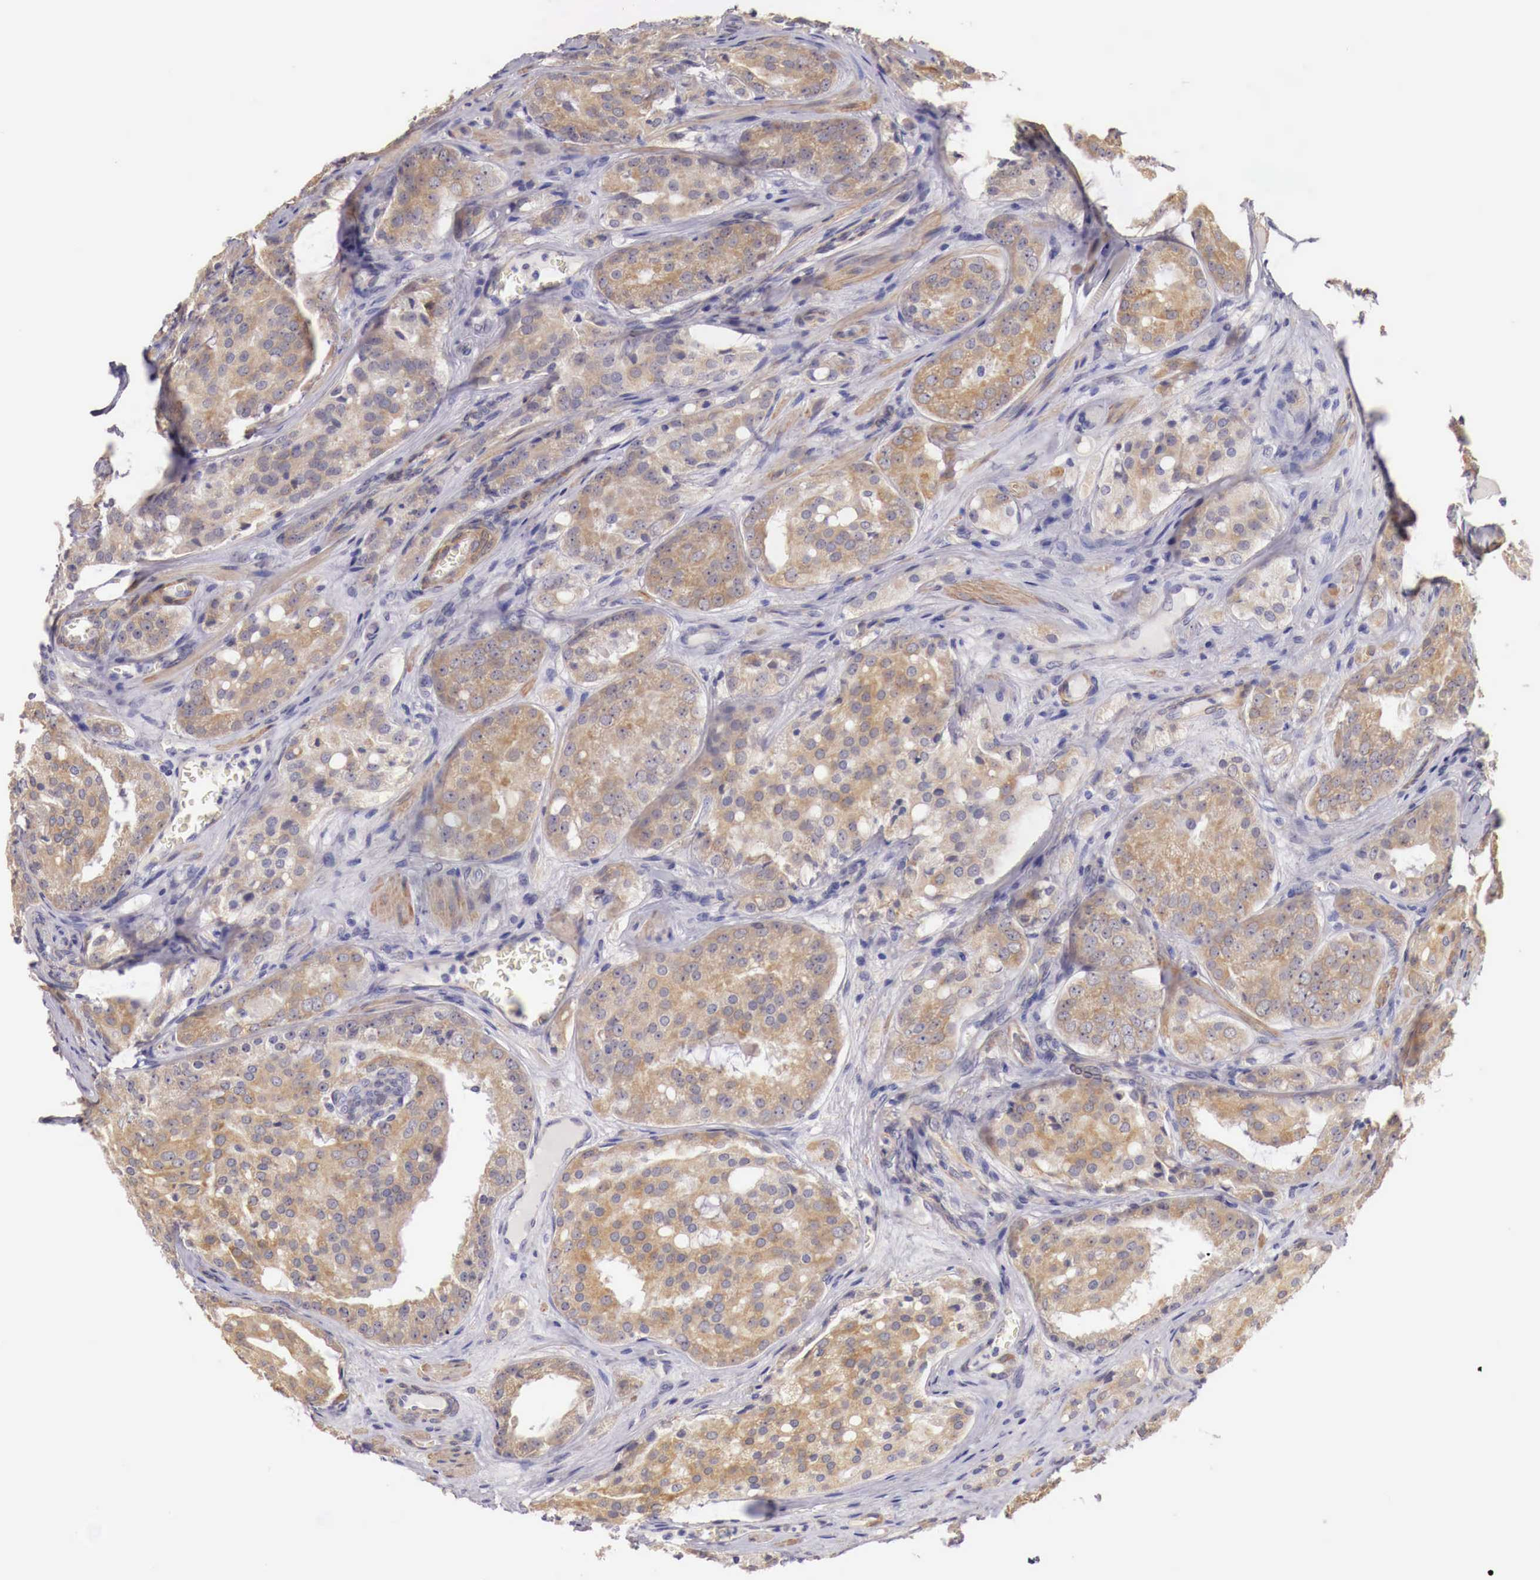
{"staining": {"intensity": "moderate", "quantity": "25%-75%", "location": "cytoplasmic/membranous"}, "tissue": "prostate cancer", "cell_type": "Tumor cells", "image_type": "cancer", "snomed": [{"axis": "morphology", "description": "Adenocarcinoma, Medium grade"}, {"axis": "topography", "description": "Prostate"}], "caption": "A medium amount of moderate cytoplasmic/membranous staining is appreciated in about 25%-75% of tumor cells in prostate adenocarcinoma (medium-grade) tissue.", "gene": "ENOX2", "patient": {"sex": "male", "age": 60}}